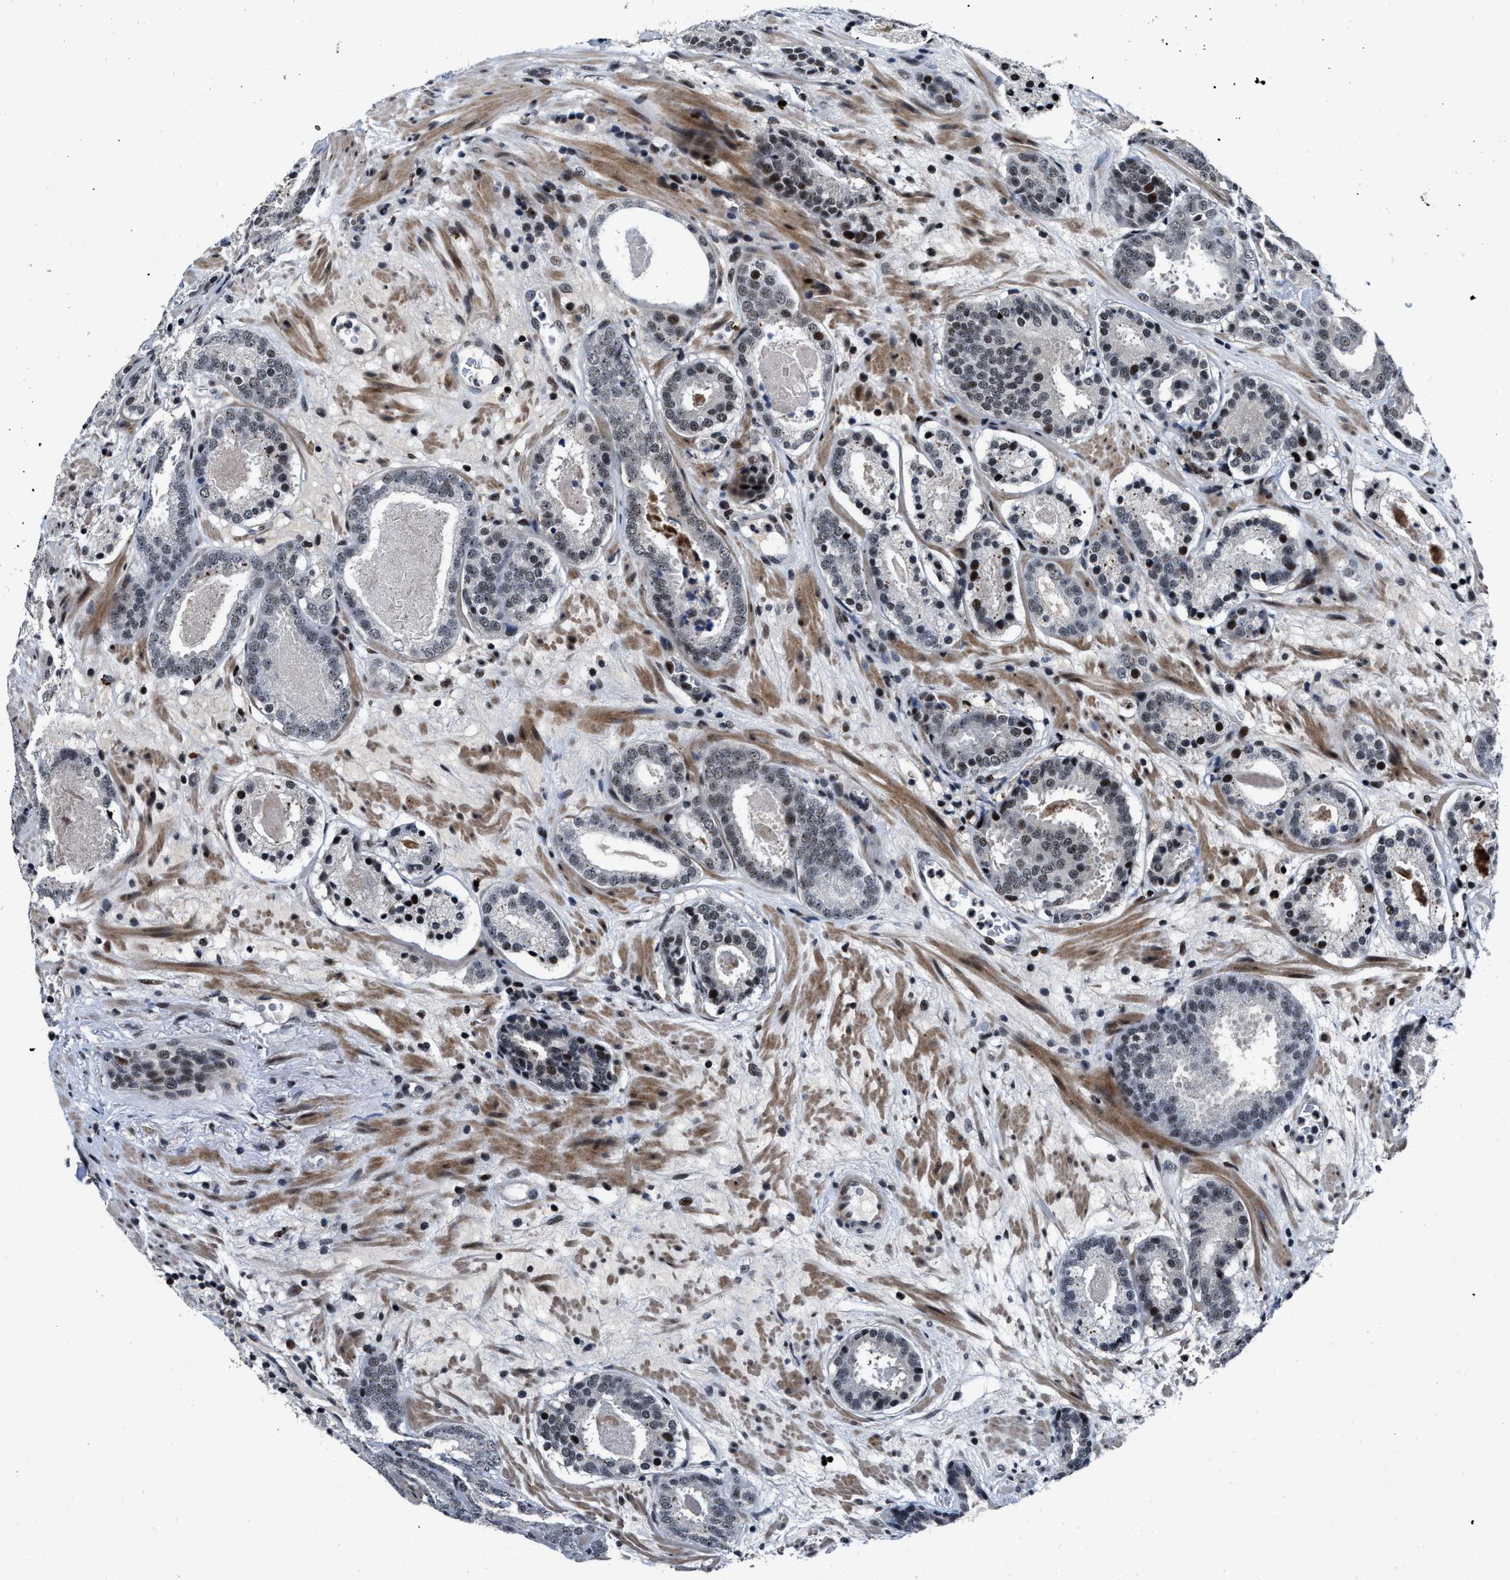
{"staining": {"intensity": "moderate", "quantity": "<25%", "location": "nuclear"}, "tissue": "prostate cancer", "cell_type": "Tumor cells", "image_type": "cancer", "snomed": [{"axis": "morphology", "description": "Adenocarcinoma, Low grade"}, {"axis": "topography", "description": "Prostate"}], "caption": "This is a micrograph of immunohistochemistry staining of prostate cancer (low-grade adenocarcinoma), which shows moderate staining in the nuclear of tumor cells.", "gene": "ZNF233", "patient": {"sex": "male", "age": 69}}